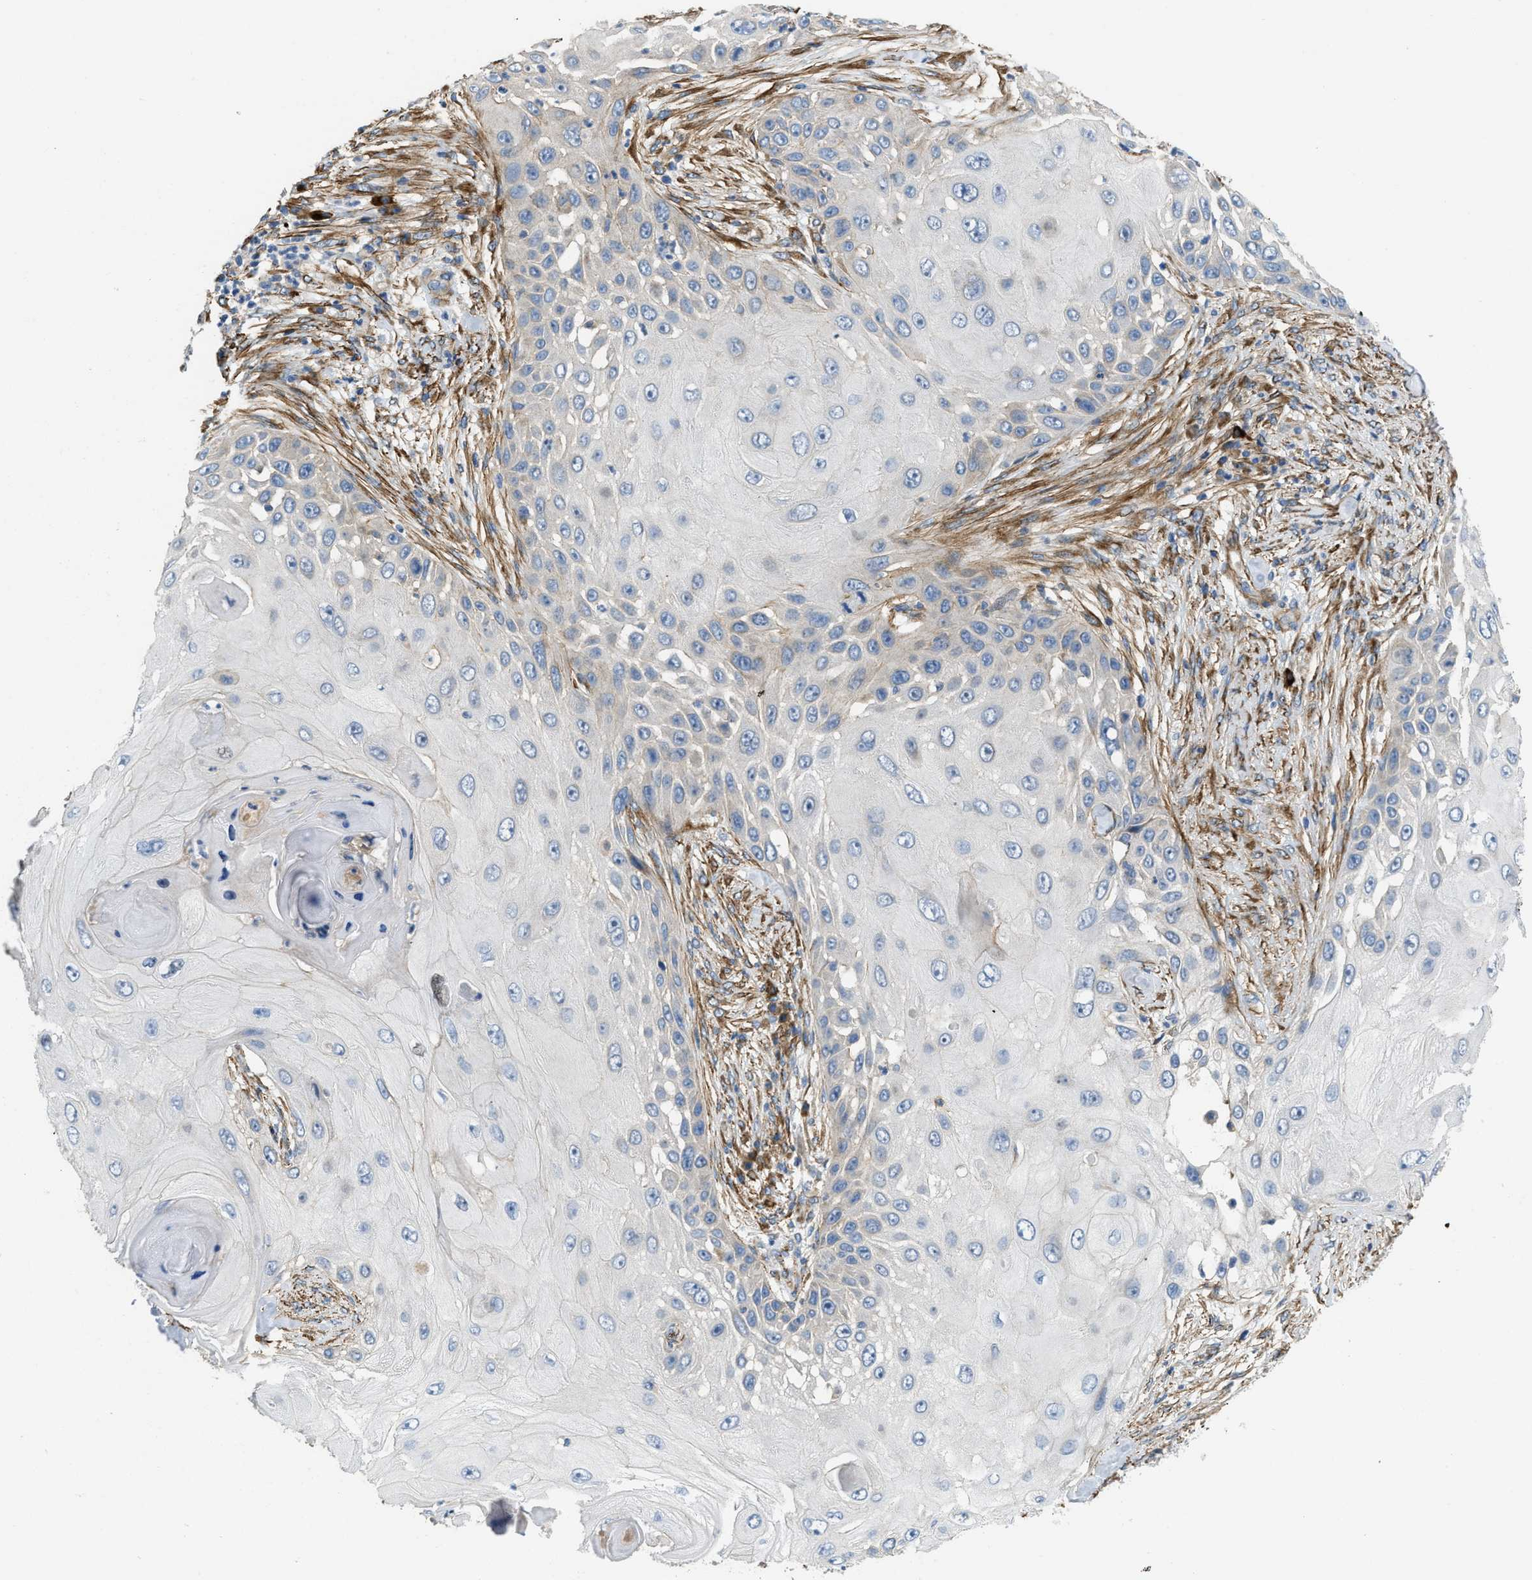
{"staining": {"intensity": "negative", "quantity": "none", "location": "none"}, "tissue": "skin cancer", "cell_type": "Tumor cells", "image_type": "cancer", "snomed": [{"axis": "morphology", "description": "Squamous cell carcinoma, NOS"}, {"axis": "topography", "description": "Skin"}], "caption": "Immunohistochemical staining of skin cancer displays no significant positivity in tumor cells.", "gene": "BMPR1A", "patient": {"sex": "female", "age": 44}}